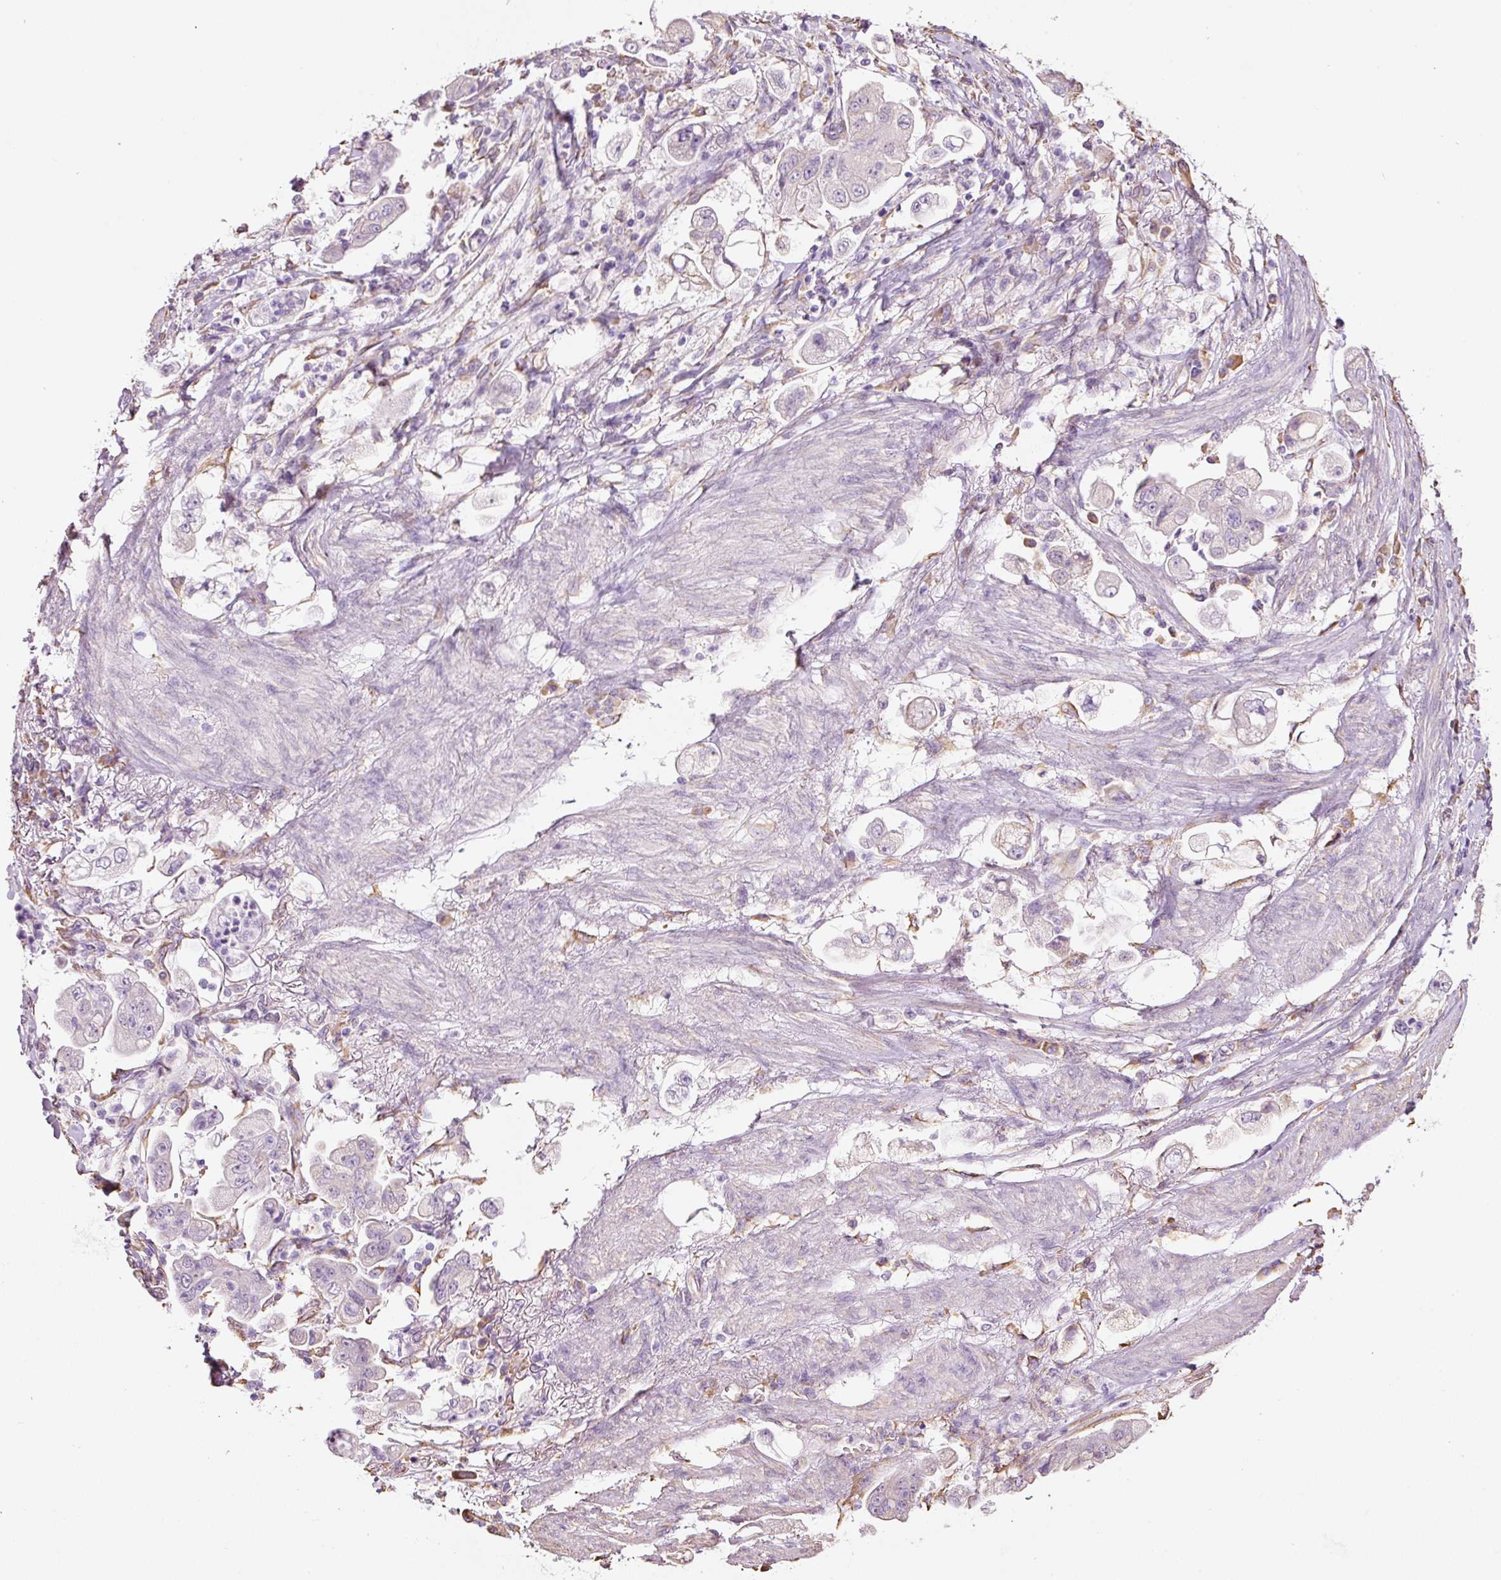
{"staining": {"intensity": "negative", "quantity": "none", "location": "none"}, "tissue": "stomach cancer", "cell_type": "Tumor cells", "image_type": "cancer", "snomed": [{"axis": "morphology", "description": "Adenocarcinoma, NOS"}, {"axis": "topography", "description": "Stomach"}], "caption": "Immunohistochemistry photomicrograph of human stomach cancer (adenocarcinoma) stained for a protein (brown), which reveals no positivity in tumor cells.", "gene": "GCG", "patient": {"sex": "male", "age": 62}}